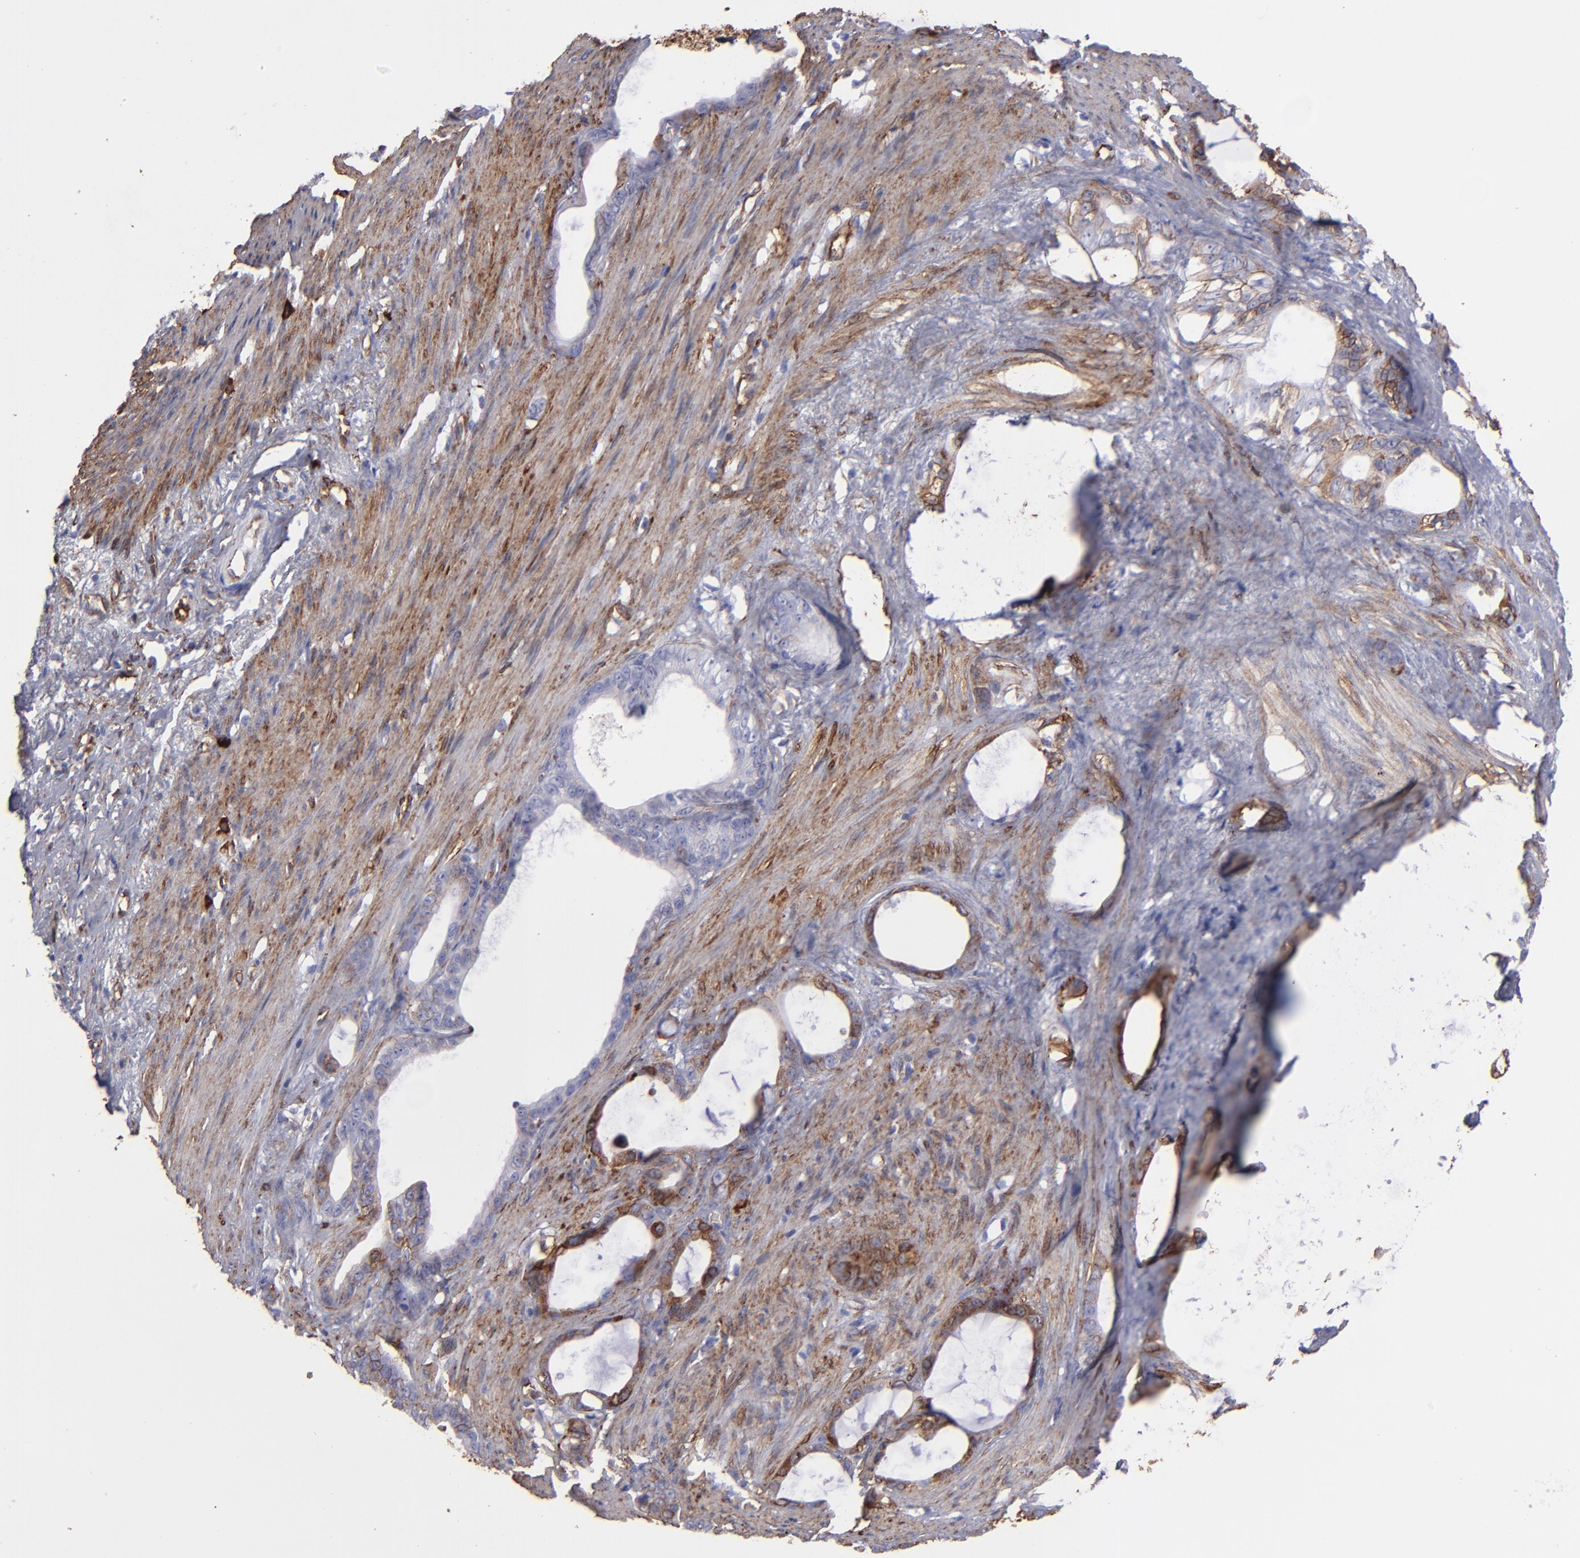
{"staining": {"intensity": "weak", "quantity": "25%-75%", "location": "cytoplasmic/membranous"}, "tissue": "stomach cancer", "cell_type": "Tumor cells", "image_type": "cancer", "snomed": [{"axis": "morphology", "description": "Adenocarcinoma, NOS"}, {"axis": "topography", "description": "Stomach"}], "caption": "IHC of stomach cancer demonstrates low levels of weak cytoplasmic/membranous positivity in about 25%-75% of tumor cells.", "gene": "AHNAK2", "patient": {"sex": "female", "age": 75}}